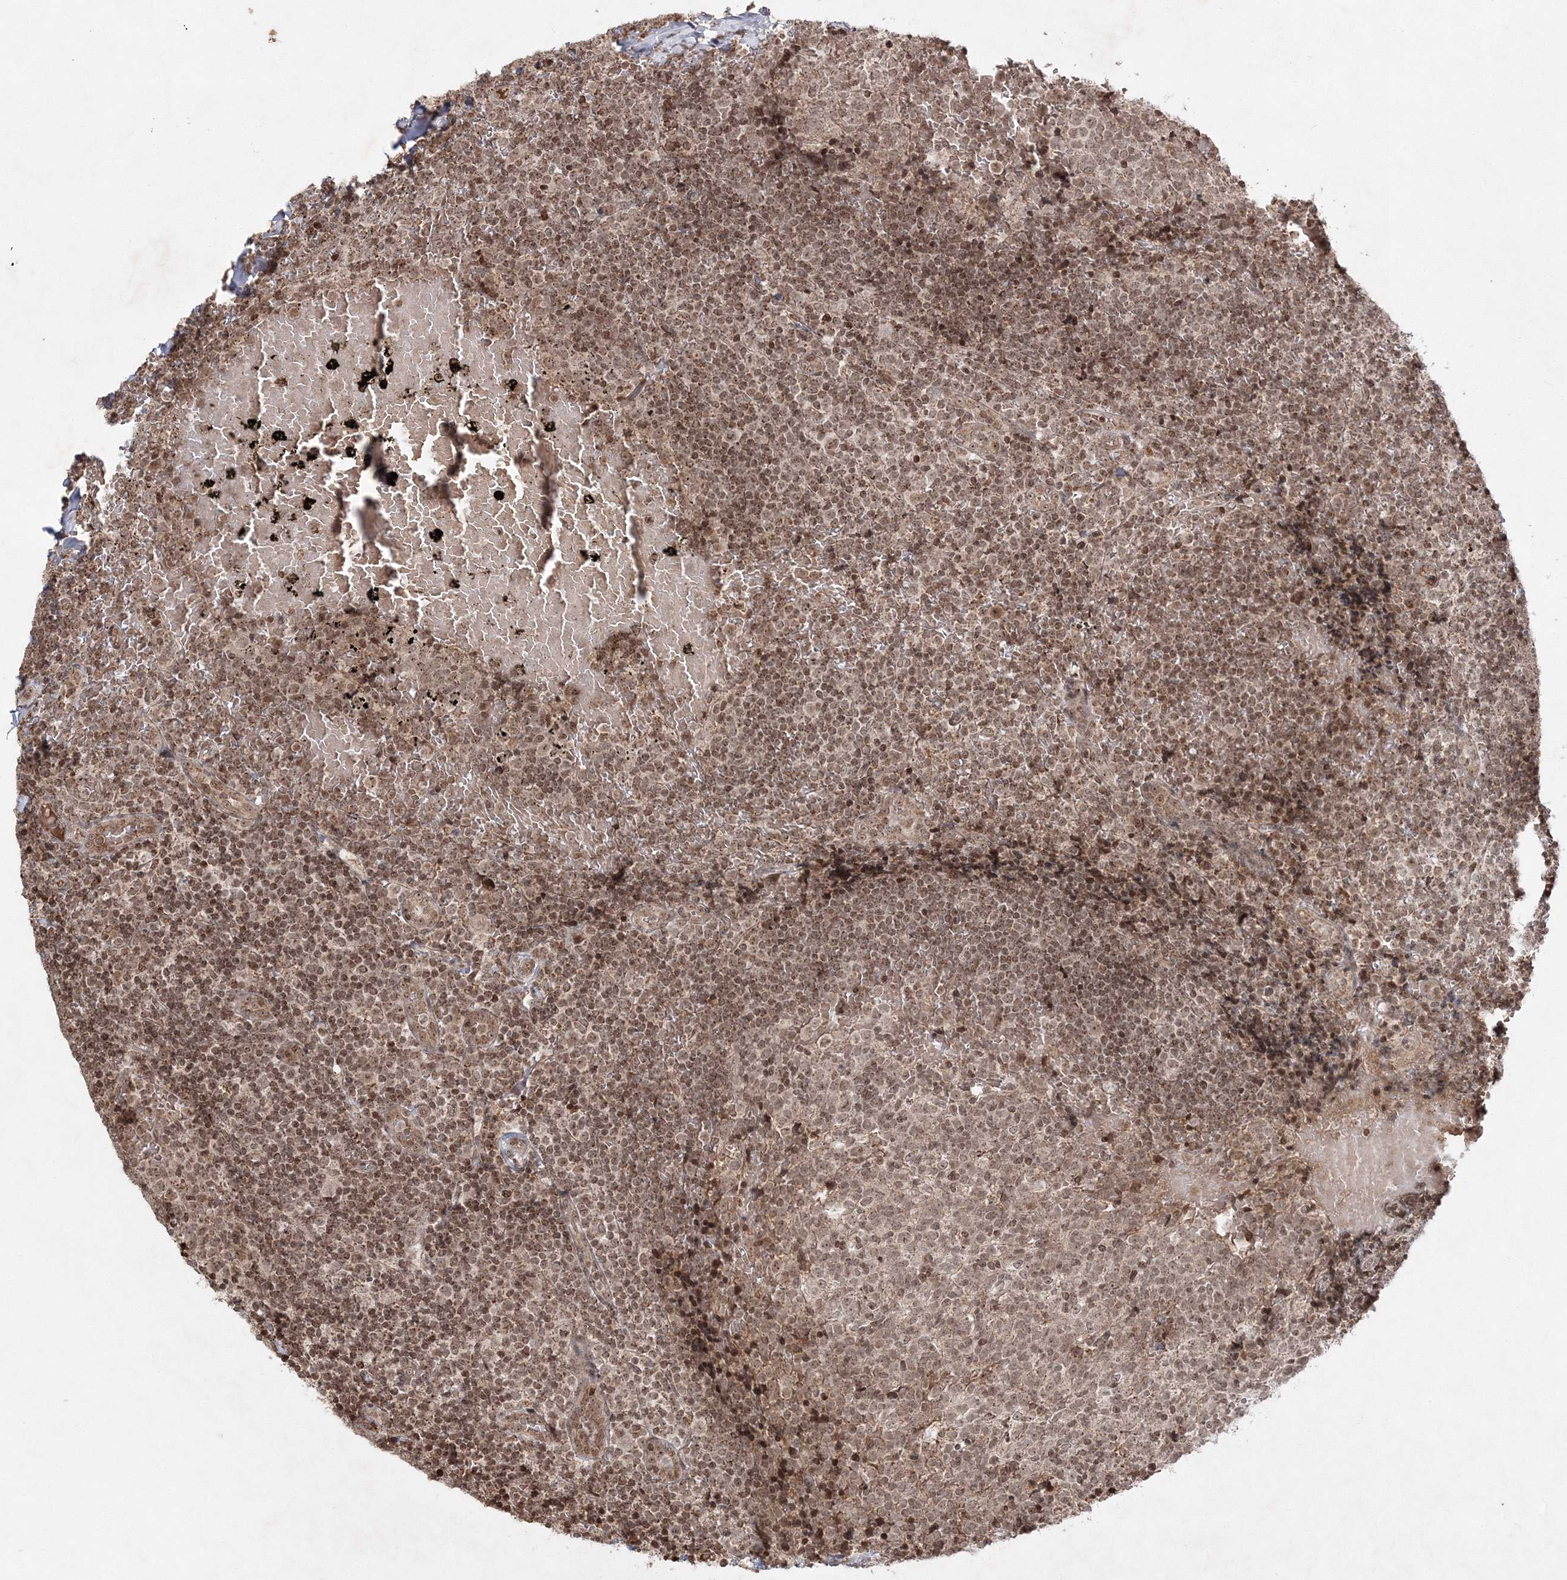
{"staining": {"intensity": "moderate", "quantity": ">75%", "location": "nuclear"}, "tissue": "tonsil", "cell_type": "Germinal center cells", "image_type": "normal", "snomed": [{"axis": "morphology", "description": "Normal tissue, NOS"}, {"axis": "topography", "description": "Tonsil"}], "caption": "A high-resolution photomicrograph shows immunohistochemistry staining of normal tonsil, which shows moderate nuclear positivity in approximately >75% of germinal center cells.", "gene": "CARM1", "patient": {"sex": "female", "age": 19}}